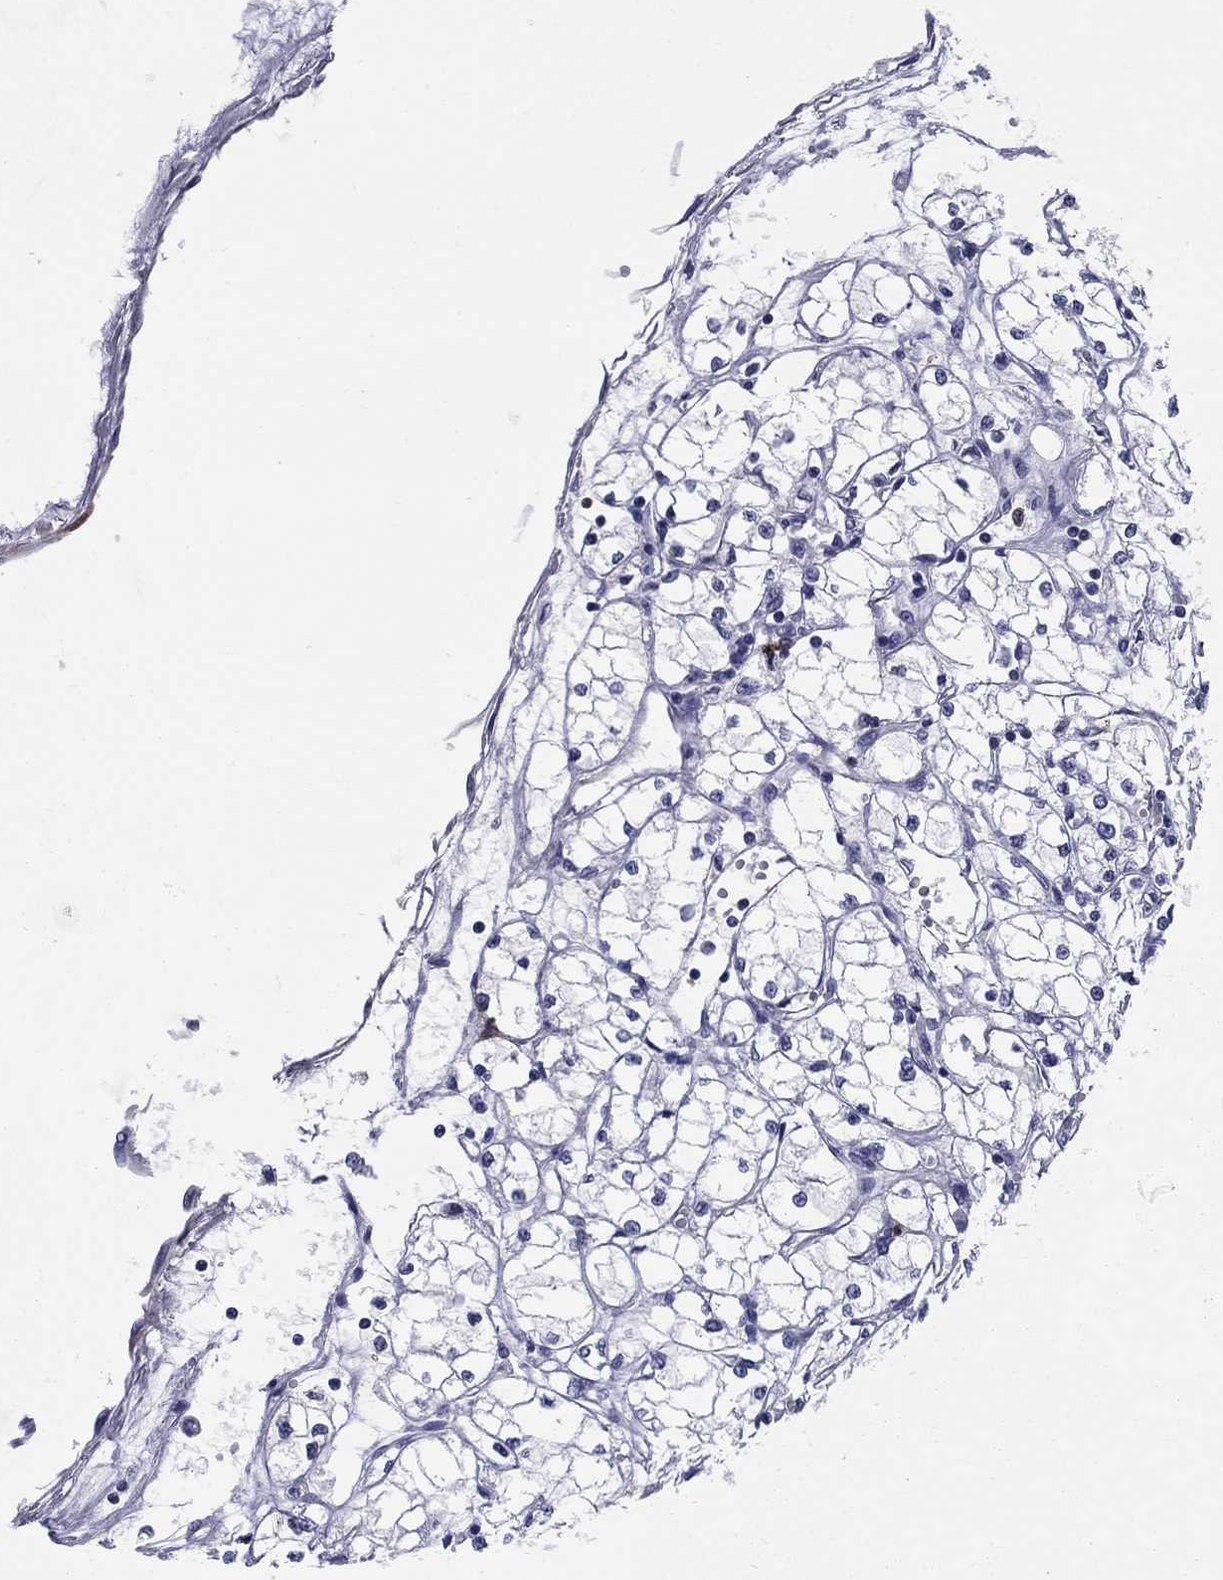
{"staining": {"intensity": "negative", "quantity": "none", "location": "none"}, "tissue": "renal cancer", "cell_type": "Tumor cells", "image_type": "cancer", "snomed": [{"axis": "morphology", "description": "Adenocarcinoma, NOS"}, {"axis": "topography", "description": "Kidney"}], "caption": "Tumor cells show no significant protein staining in renal adenocarcinoma.", "gene": "STMN1", "patient": {"sex": "male", "age": 67}}